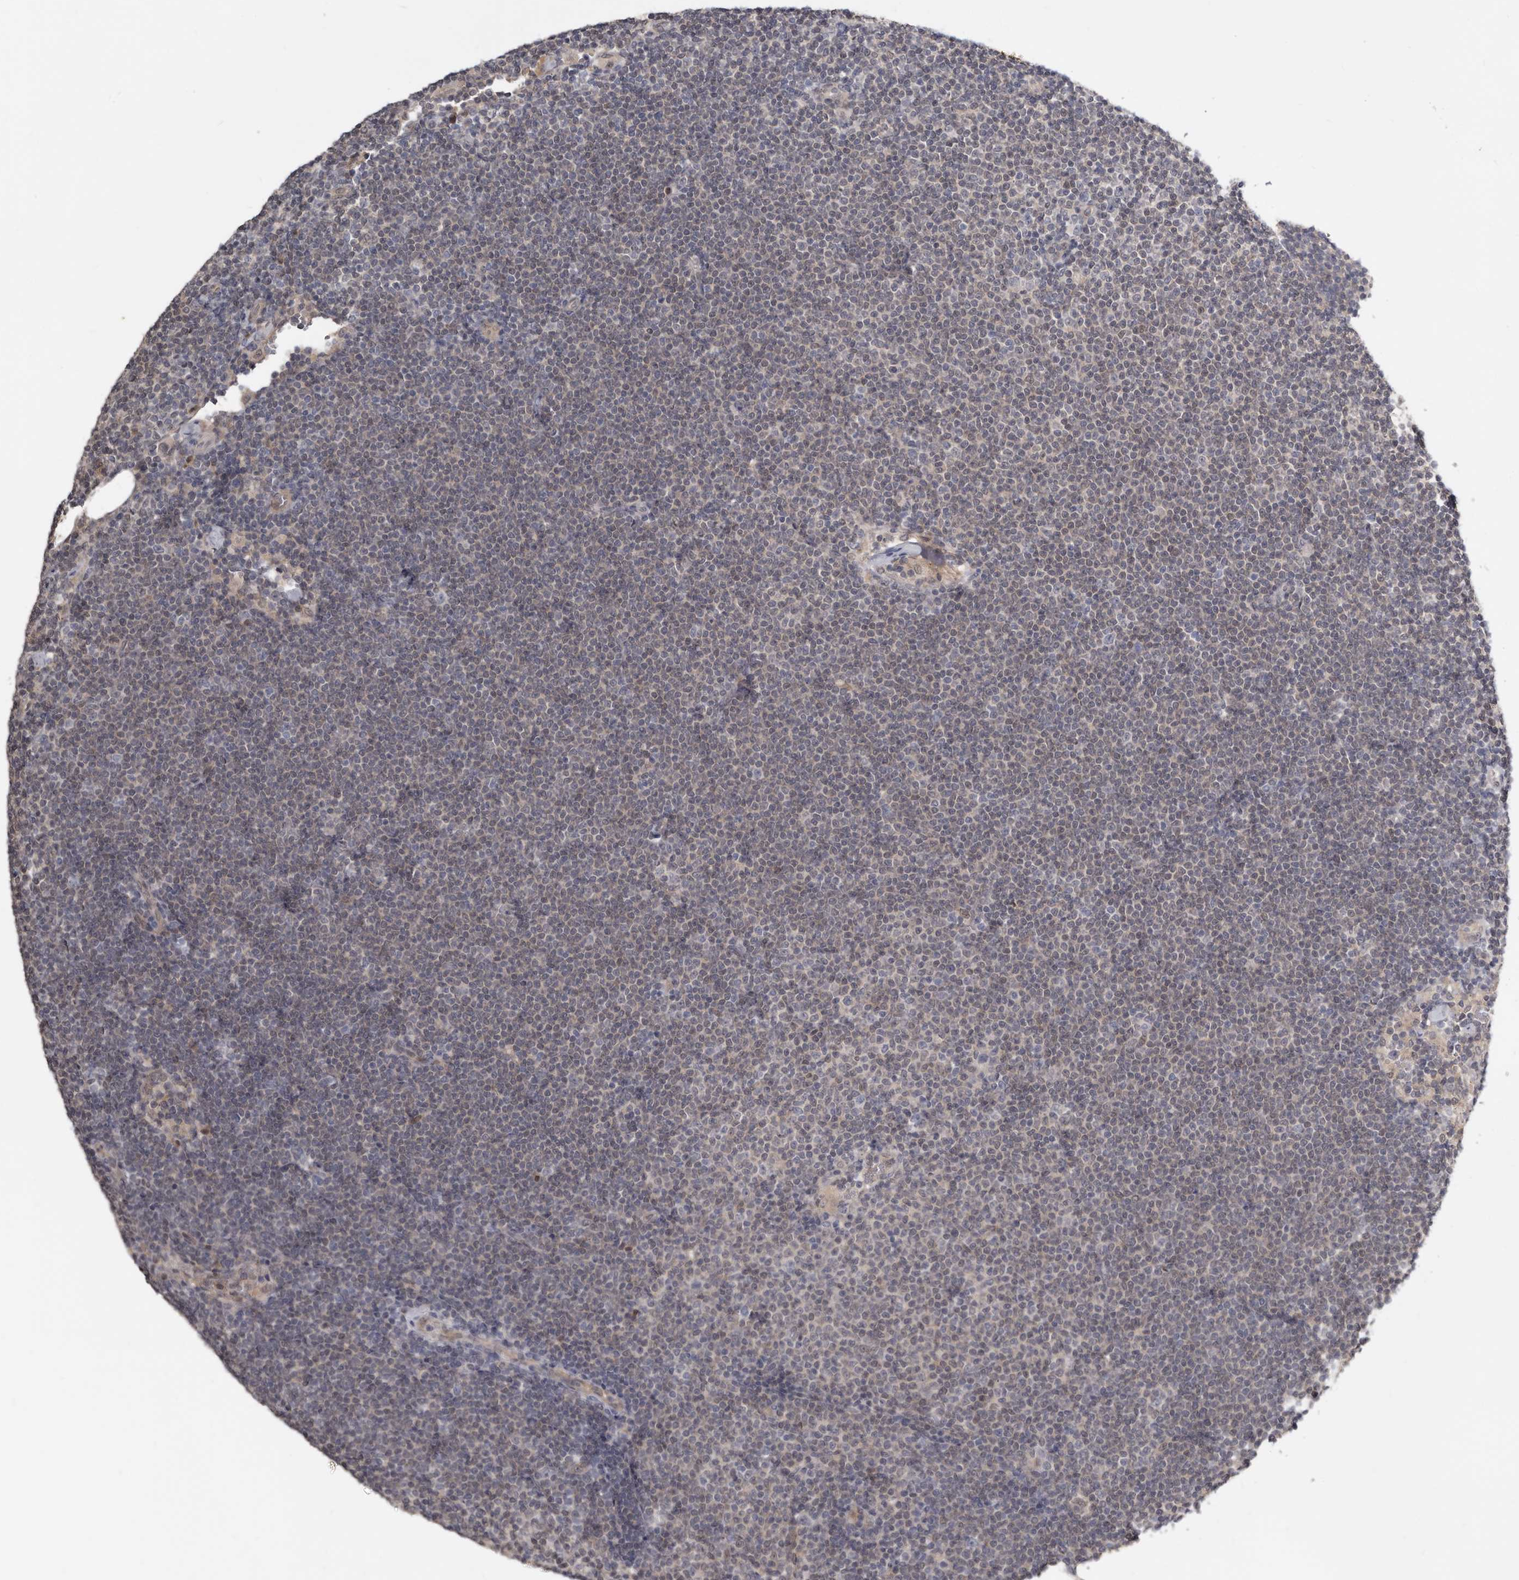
{"staining": {"intensity": "negative", "quantity": "none", "location": "none"}, "tissue": "lymphoma", "cell_type": "Tumor cells", "image_type": "cancer", "snomed": [{"axis": "morphology", "description": "Malignant lymphoma, non-Hodgkin's type, Low grade"}, {"axis": "topography", "description": "Lymph node"}], "caption": "Low-grade malignant lymphoma, non-Hodgkin's type was stained to show a protein in brown. There is no significant expression in tumor cells.", "gene": "RBKS", "patient": {"sex": "female", "age": 53}}